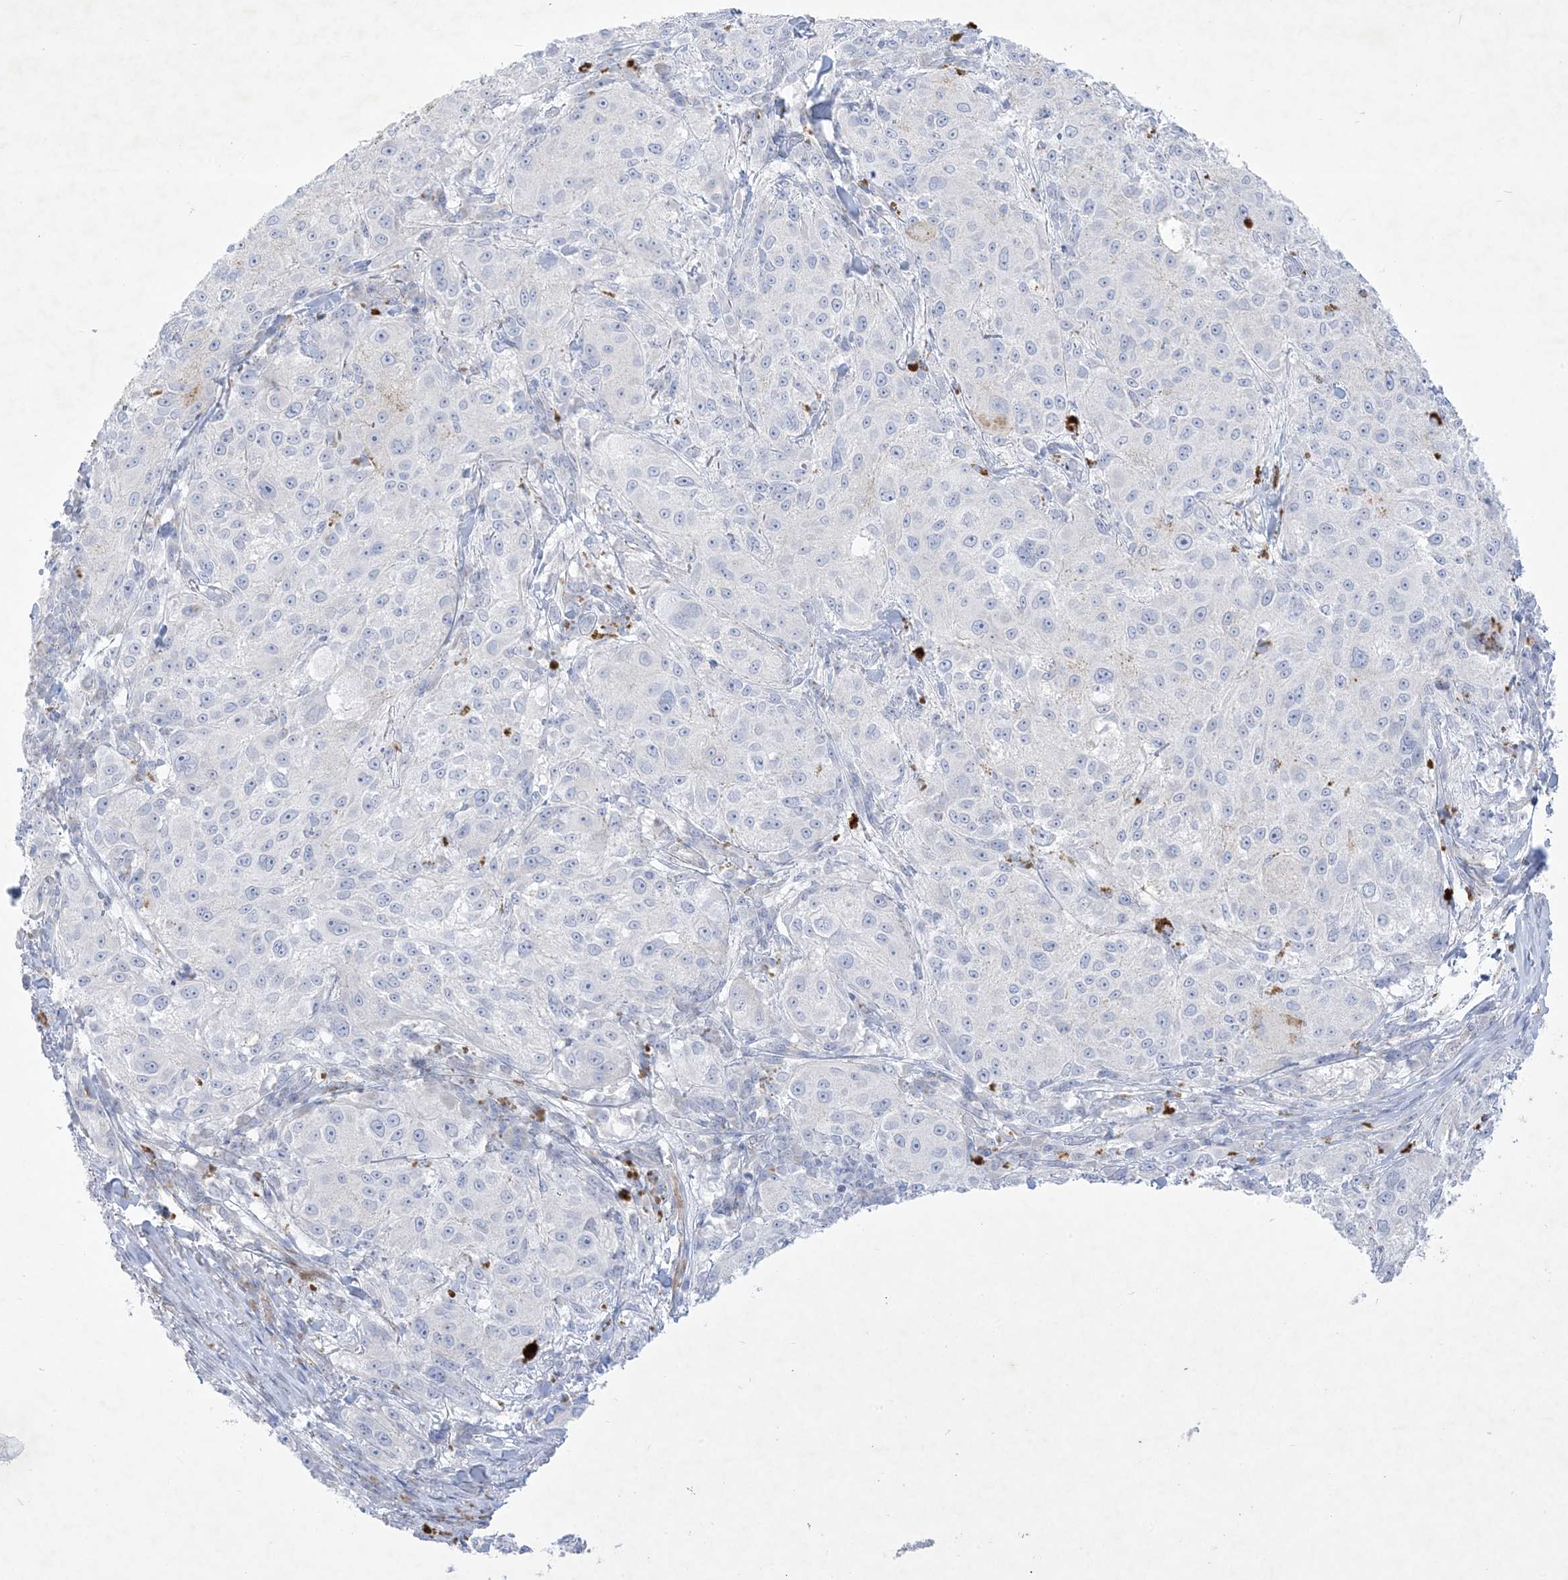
{"staining": {"intensity": "negative", "quantity": "none", "location": "none"}, "tissue": "melanoma", "cell_type": "Tumor cells", "image_type": "cancer", "snomed": [{"axis": "morphology", "description": "Necrosis, NOS"}, {"axis": "morphology", "description": "Malignant melanoma, NOS"}, {"axis": "topography", "description": "Skin"}], "caption": "The image shows no staining of tumor cells in malignant melanoma.", "gene": "B3GNT7", "patient": {"sex": "female", "age": 87}}